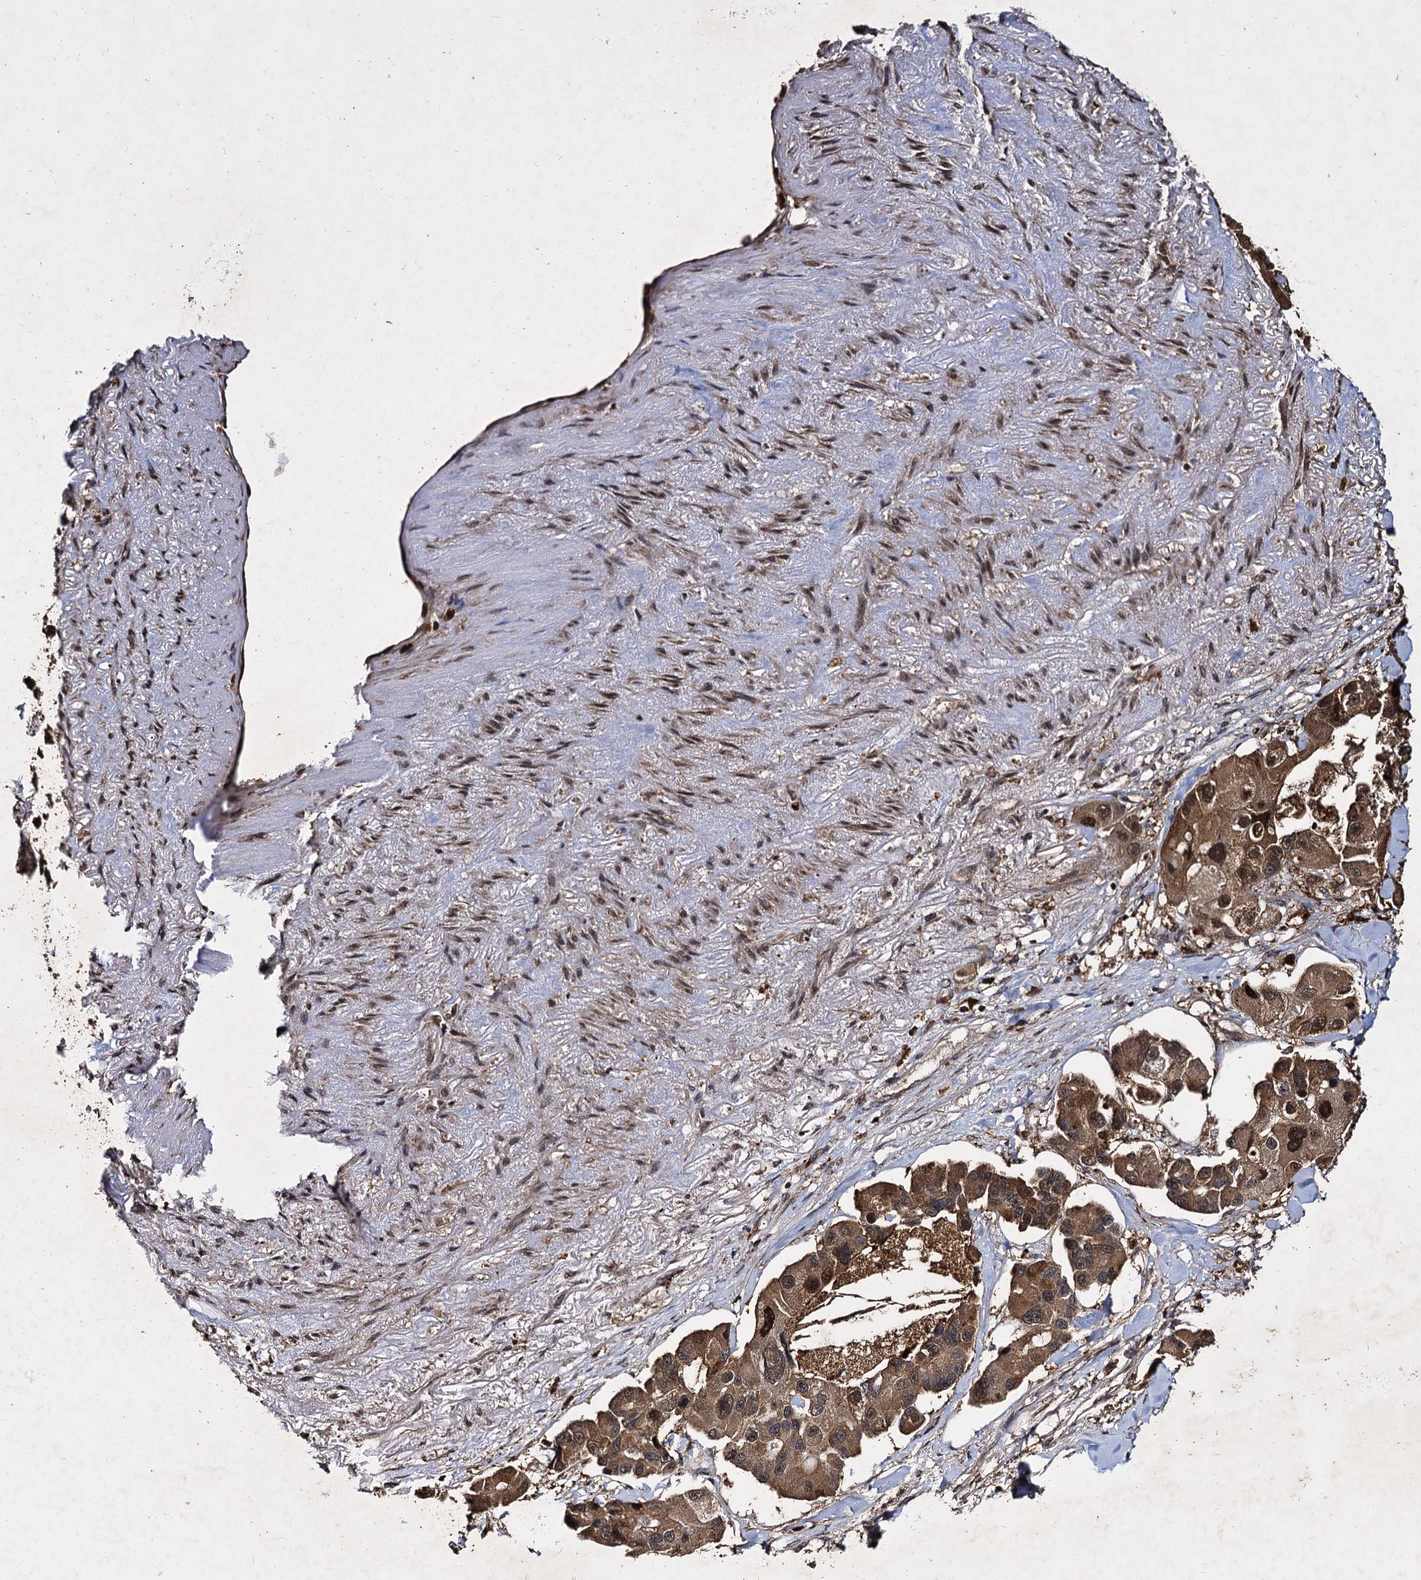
{"staining": {"intensity": "moderate", "quantity": ">75%", "location": "cytoplasmic/membranous,nuclear"}, "tissue": "lung cancer", "cell_type": "Tumor cells", "image_type": "cancer", "snomed": [{"axis": "morphology", "description": "Adenocarcinoma, NOS"}, {"axis": "topography", "description": "Lung"}], "caption": "Protein expression analysis of lung adenocarcinoma shows moderate cytoplasmic/membranous and nuclear expression in approximately >75% of tumor cells.", "gene": "SLC46A3", "patient": {"sex": "female", "age": 54}}